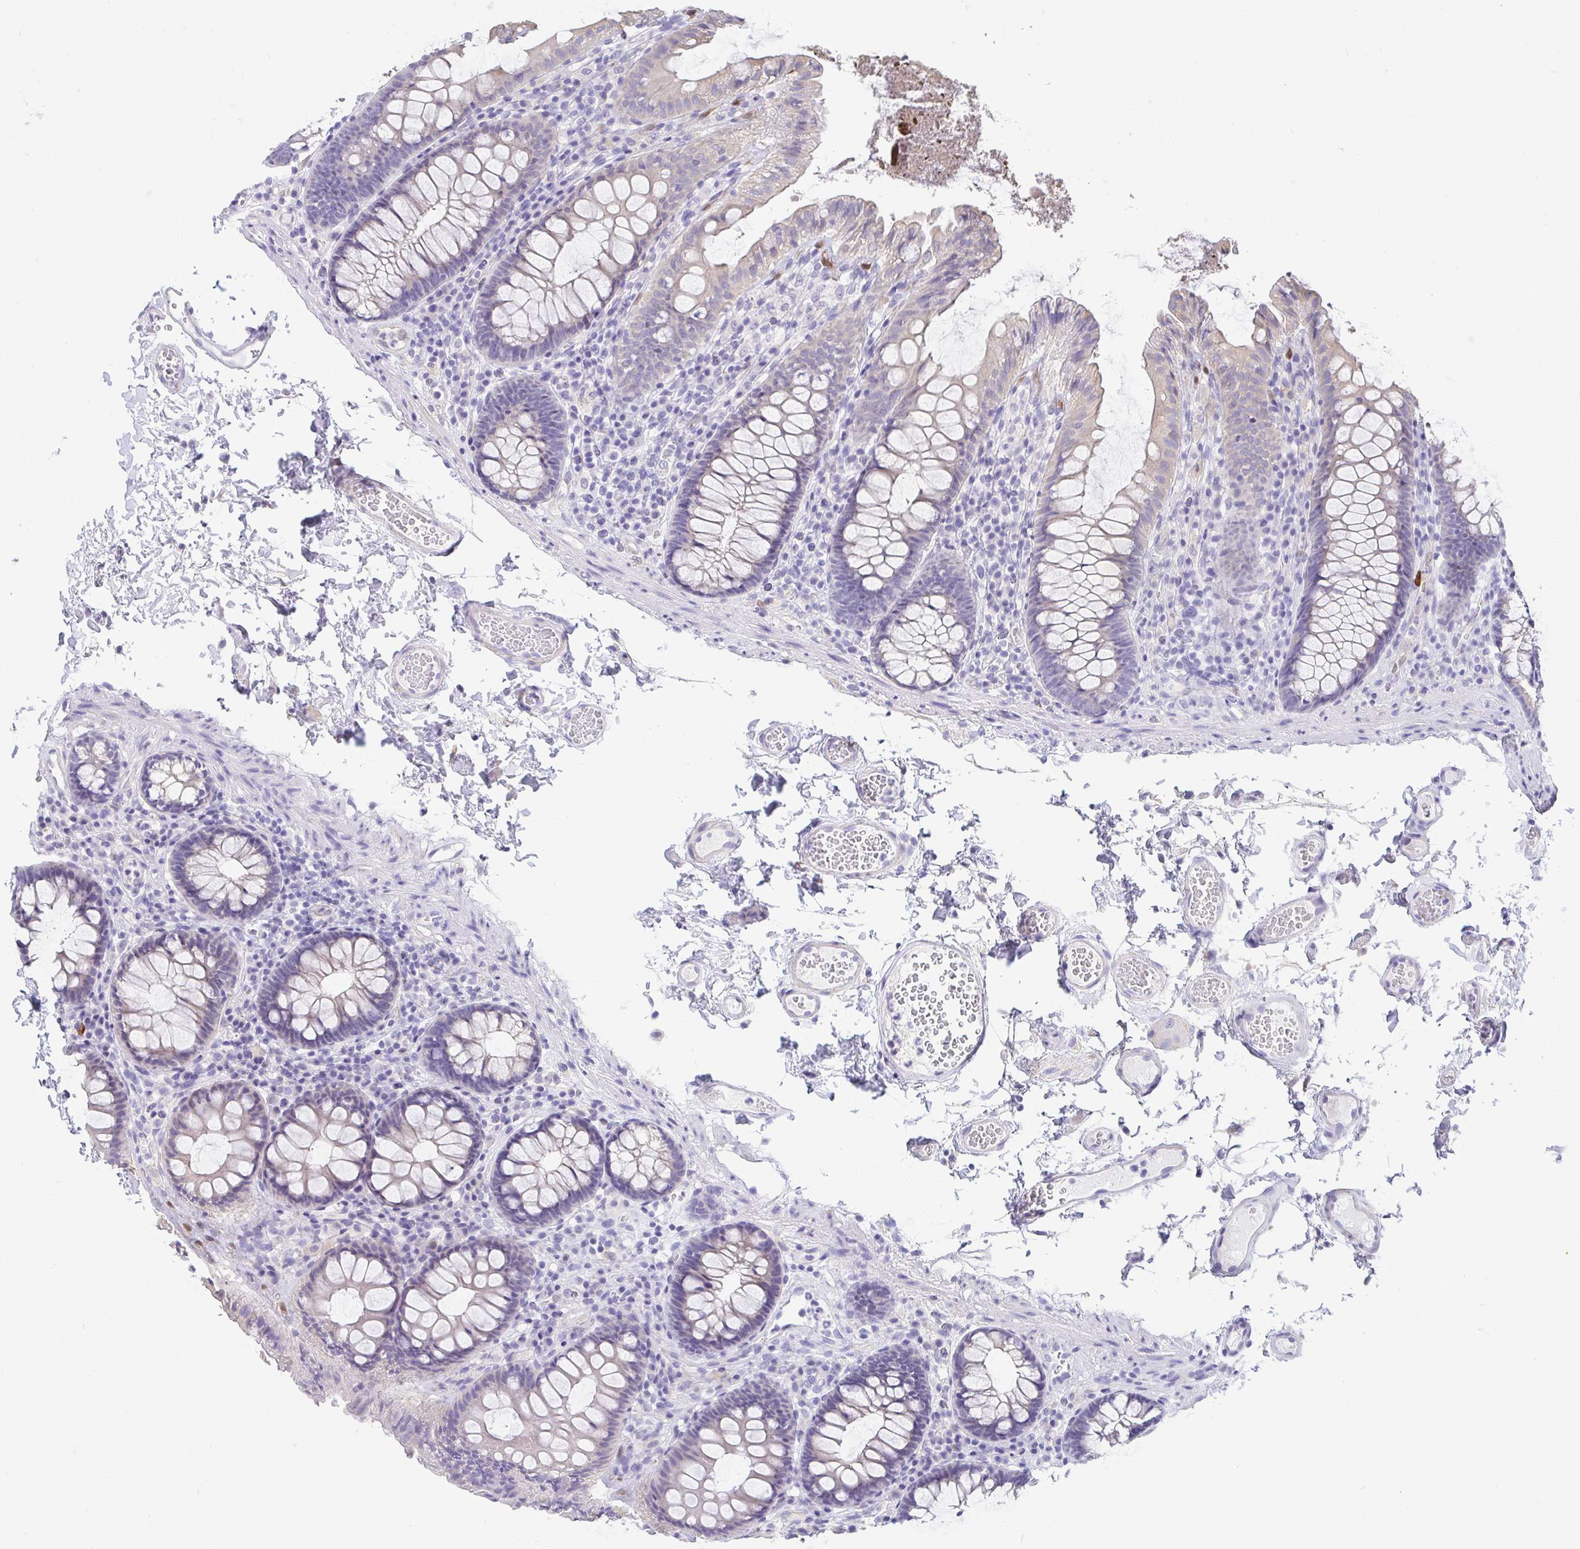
{"staining": {"intensity": "negative", "quantity": "none", "location": "none"}, "tissue": "colon", "cell_type": "Endothelial cells", "image_type": "normal", "snomed": [{"axis": "morphology", "description": "Normal tissue, NOS"}, {"axis": "topography", "description": "Colon"}, {"axis": "topography", "description": "Peripheral nerve tissue"}], "caption": "Endothelial cells show no significant protein expression in benign colon. (Brightfield microscopy of DAB IHC at high magnification).", "gene": "FABP3", "patient": {"sex": "male", "age": 84}}